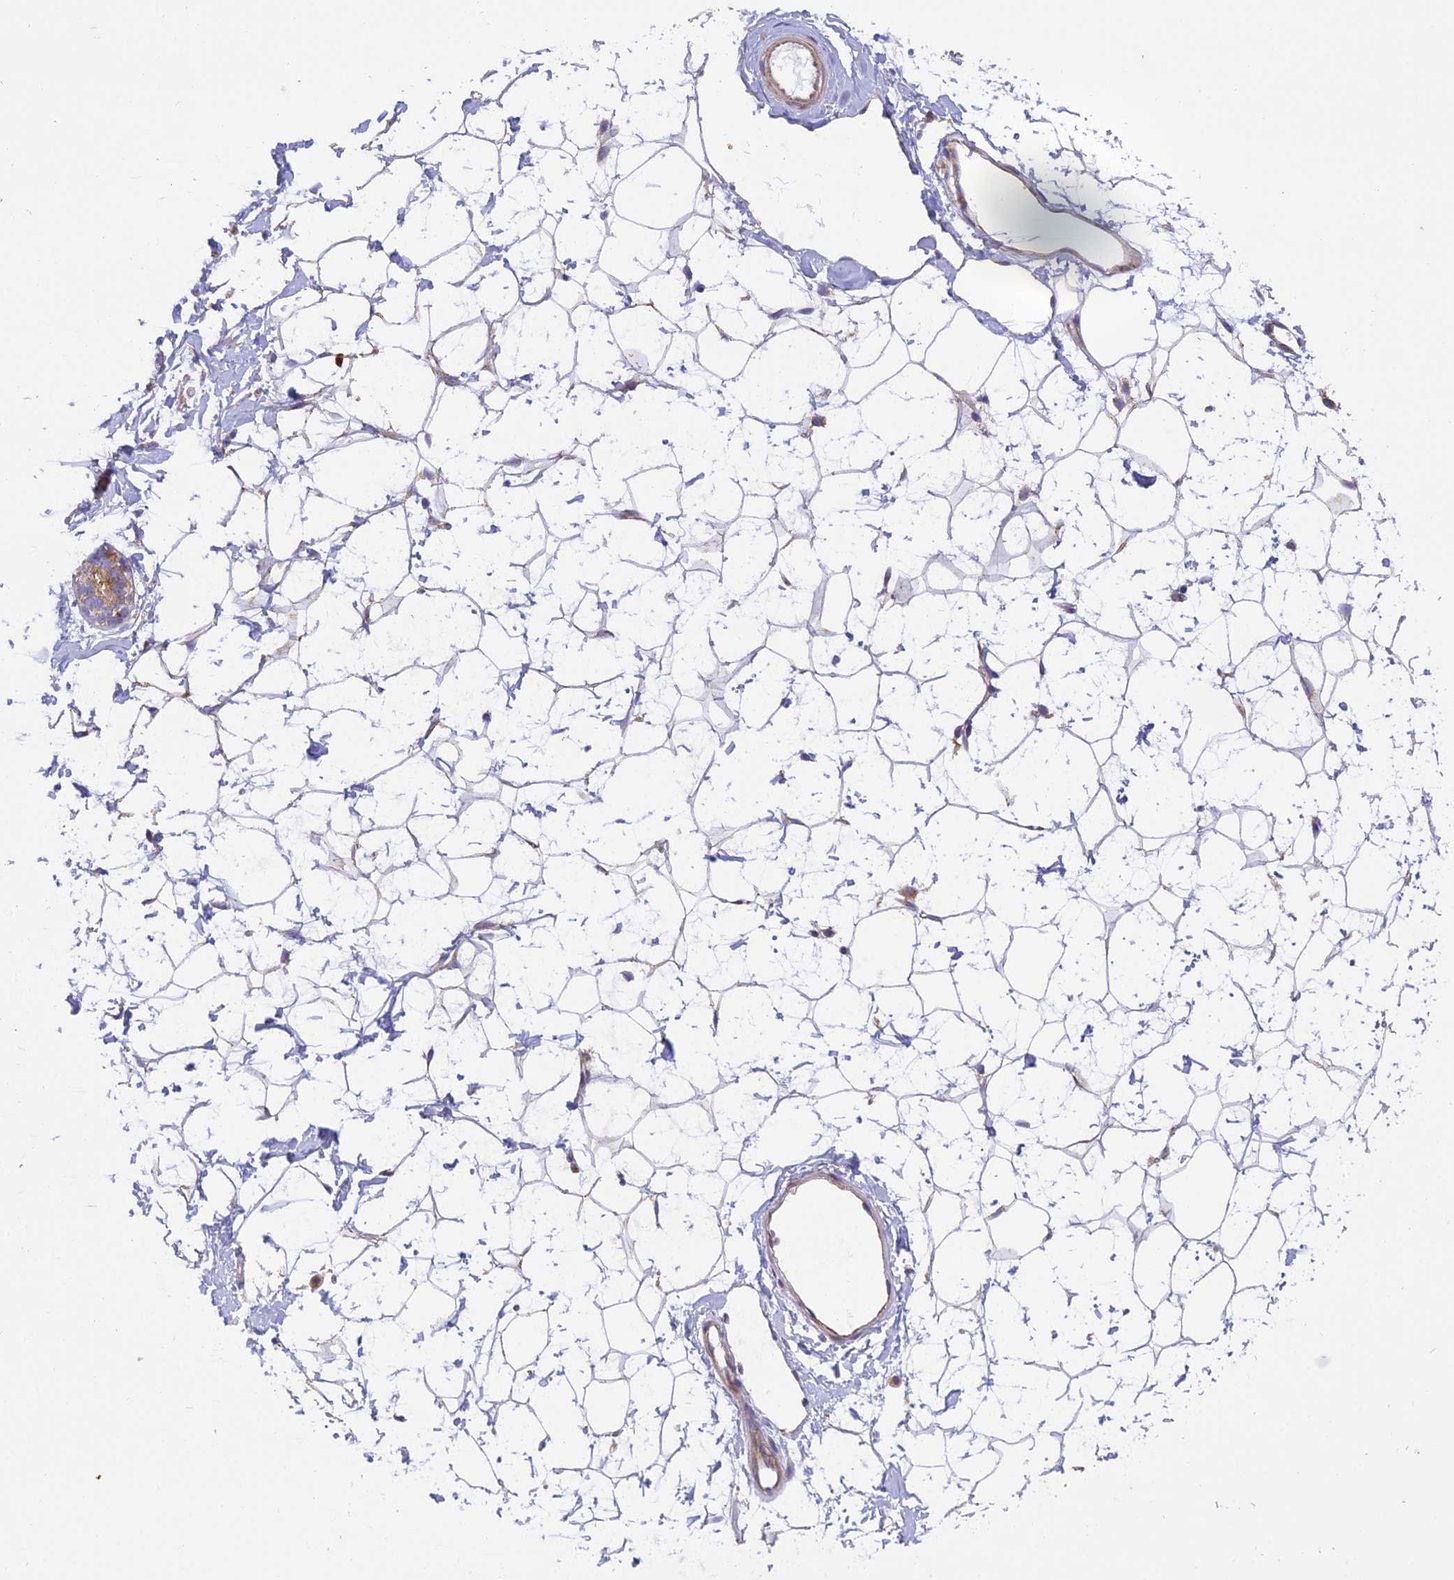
{"staining": {"intensity": "negative", "quantity": "none", "location": "none"}, "tissue": "breast", "cell_type": "Adipocytes", "image_type": "normal", "snomed": [{"axis": "morphology", "description": "Normal tissue, NOS"}, {"axis": "morphology", "description": "Adenoma, NOS"}, {"axis": "topography", "description": "Breast"}], "caption": "Immunohistochemistry photomicrograph of normal breast stained for a protein (brown), which displays no staining in adipocytes.", "gene": "CLCN7", "patient": {"sex": "female", "age": 23}}